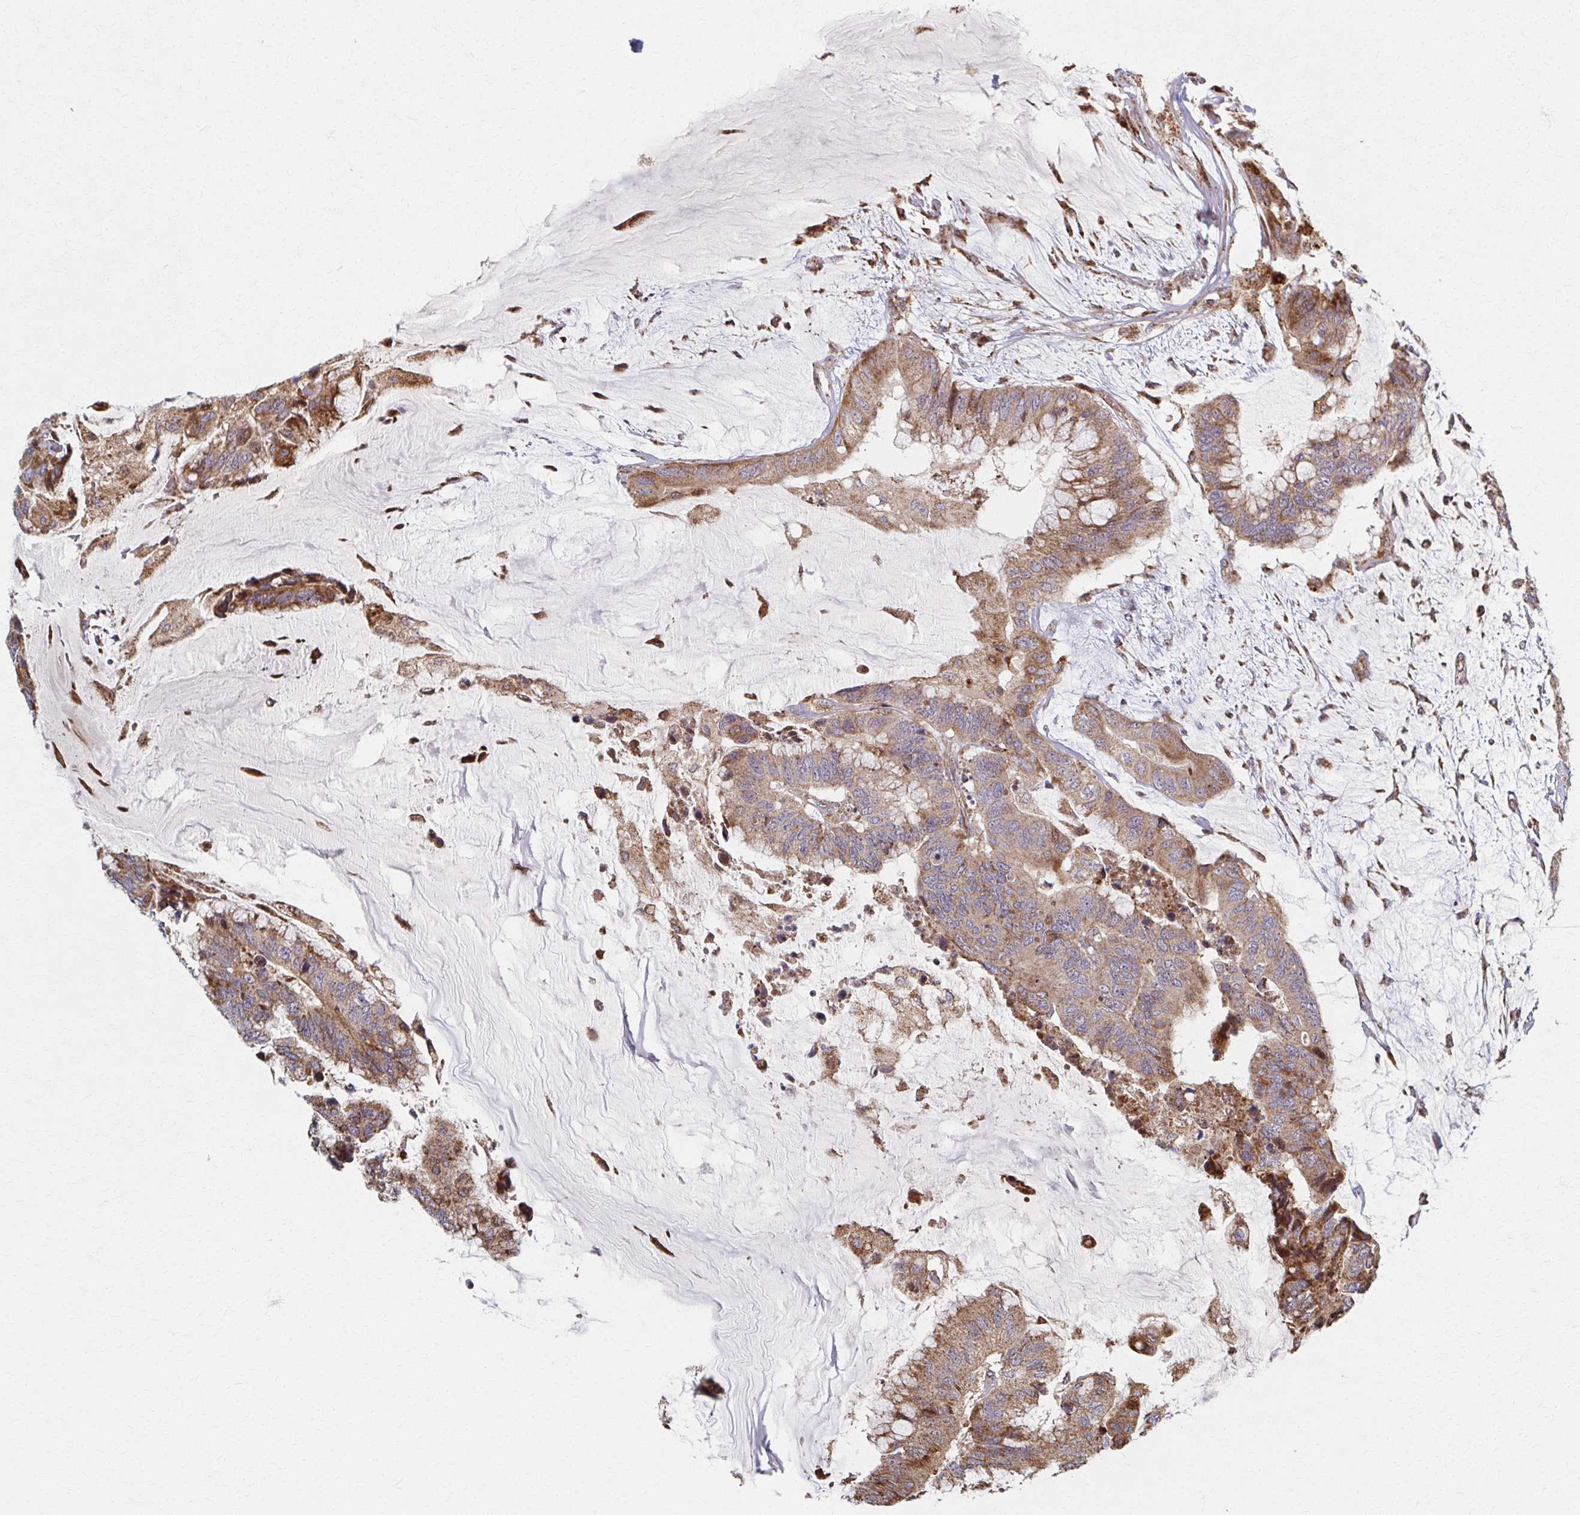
{"staining": {"intensity": "moderate", "quantity": "25%-75%", "location": "cytoplasmic/membranous"}, "tissue": "colorectal cancer", "cell_type": "Tumor cells", "image_type": "cancer", "snomed": [{"axis": "morphology", "description": "Adenocarcinoma, NOS"}, {"axis": "topography", "description": "Rectum"}], "caption": "Moderate cytoplasmic/membranous expression for a protein is appreciated in approximately 25%-75% of tumor cells of colorectal cancer (adenocarcinoma) using immunohistochemistry.", "gene": "SAT1", "patient": {"sex": "female", "age": 59}}